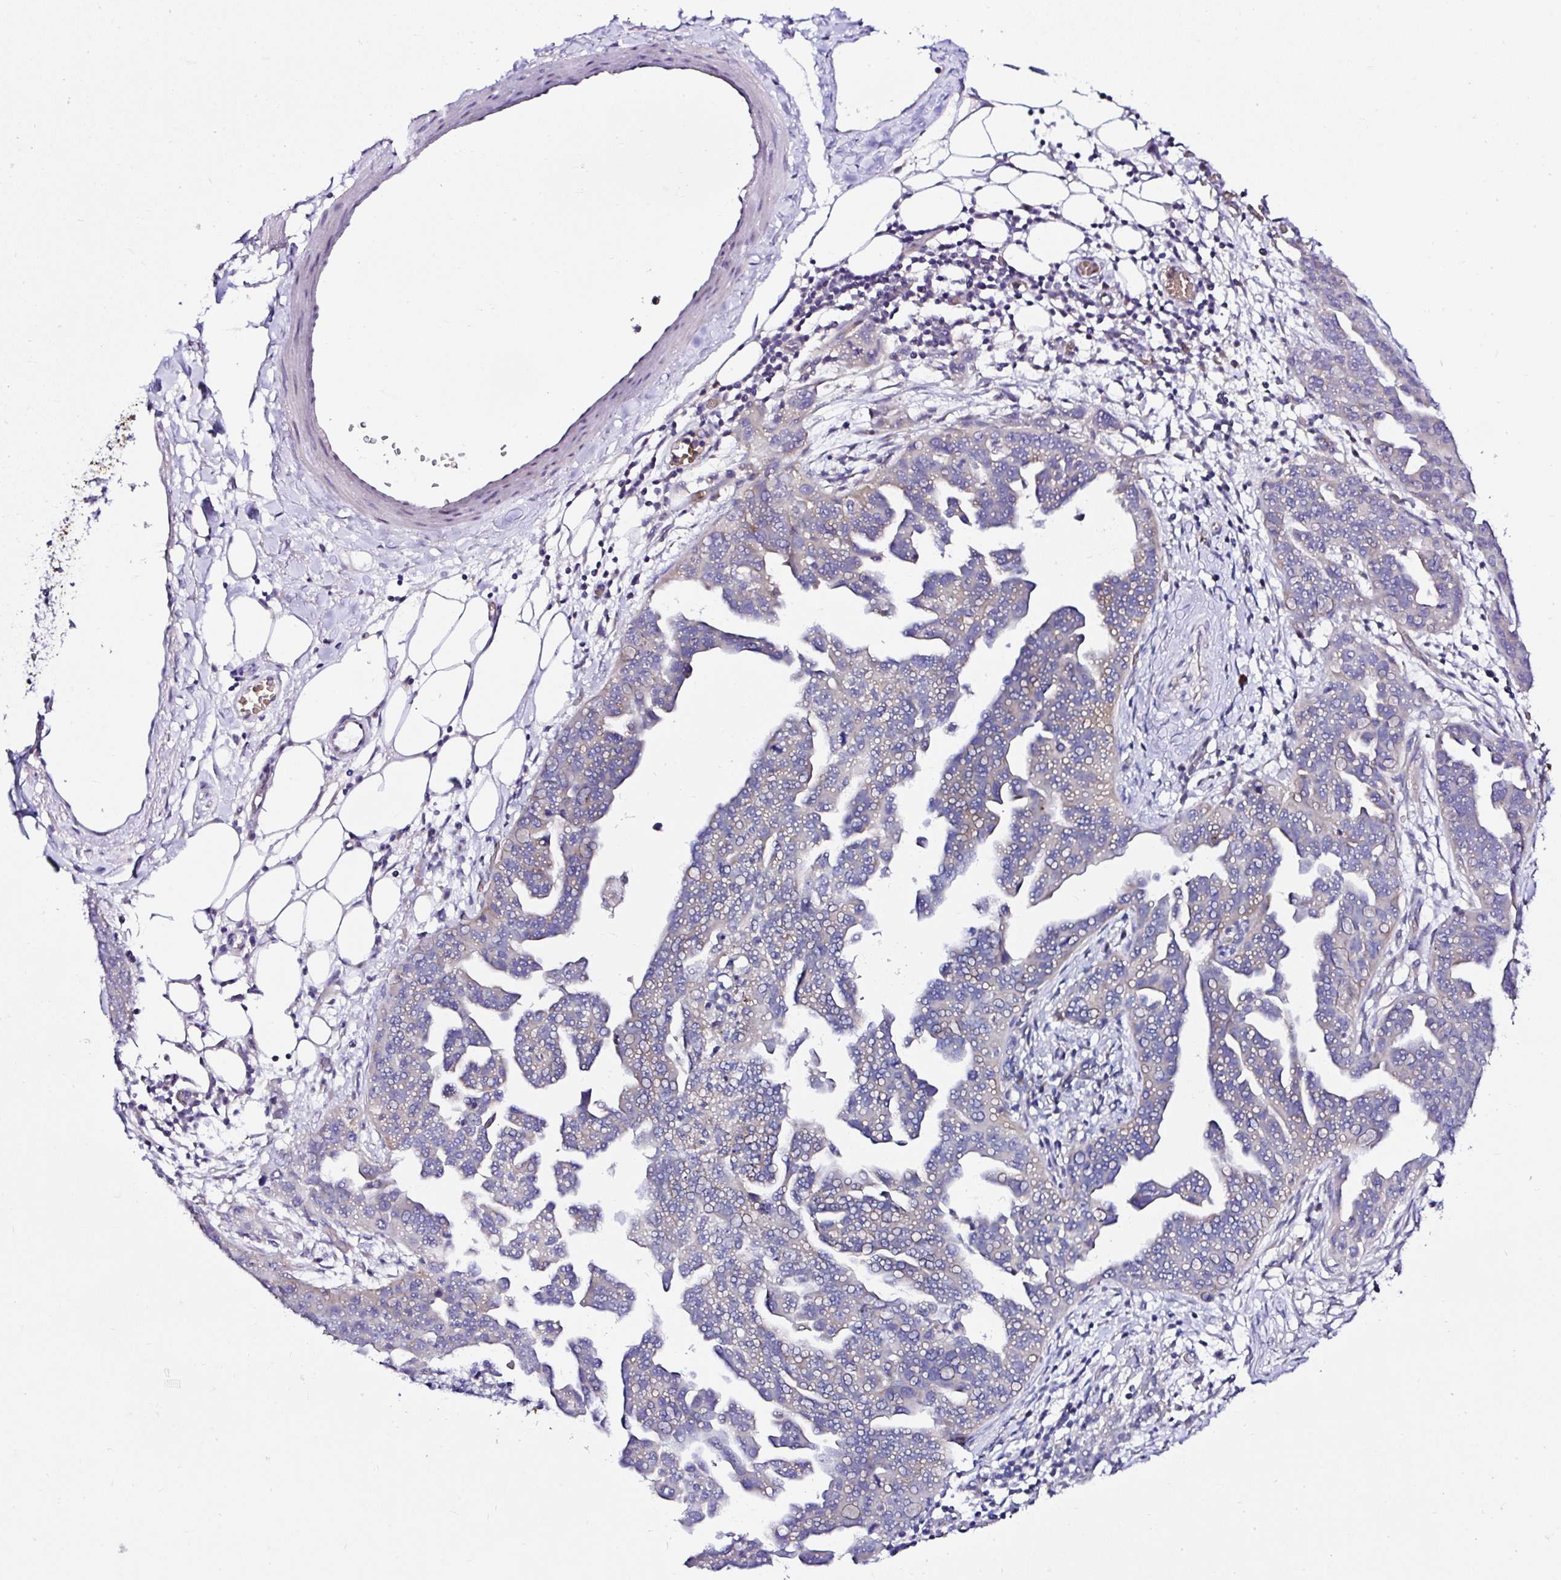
{"staining": {"intensity": "weak", "quantity": "<25%", "location": "cytoplasmic/membranous"}, "tissue": "ovarian cancer", "cell_type": "Tumor cells", "image_type": "cancer", "snomed": [{"axis": "morphology", "description": "Cystadenocarcinoma, serous, NOS"}, {"axis": "topography", "description": "Ovary"}], "caption": "Tumor cells show no significant staining in serous cystadenocarcinoma (ovarian). (Stains: DAB (3,3'-diaminobenzidine) IHC with hematoxylin counter stain, Microscopy: brightfield microscopy at high magnification).", "gene": "DEPDC5", "patient": {"sex": "female", "age": 75}}